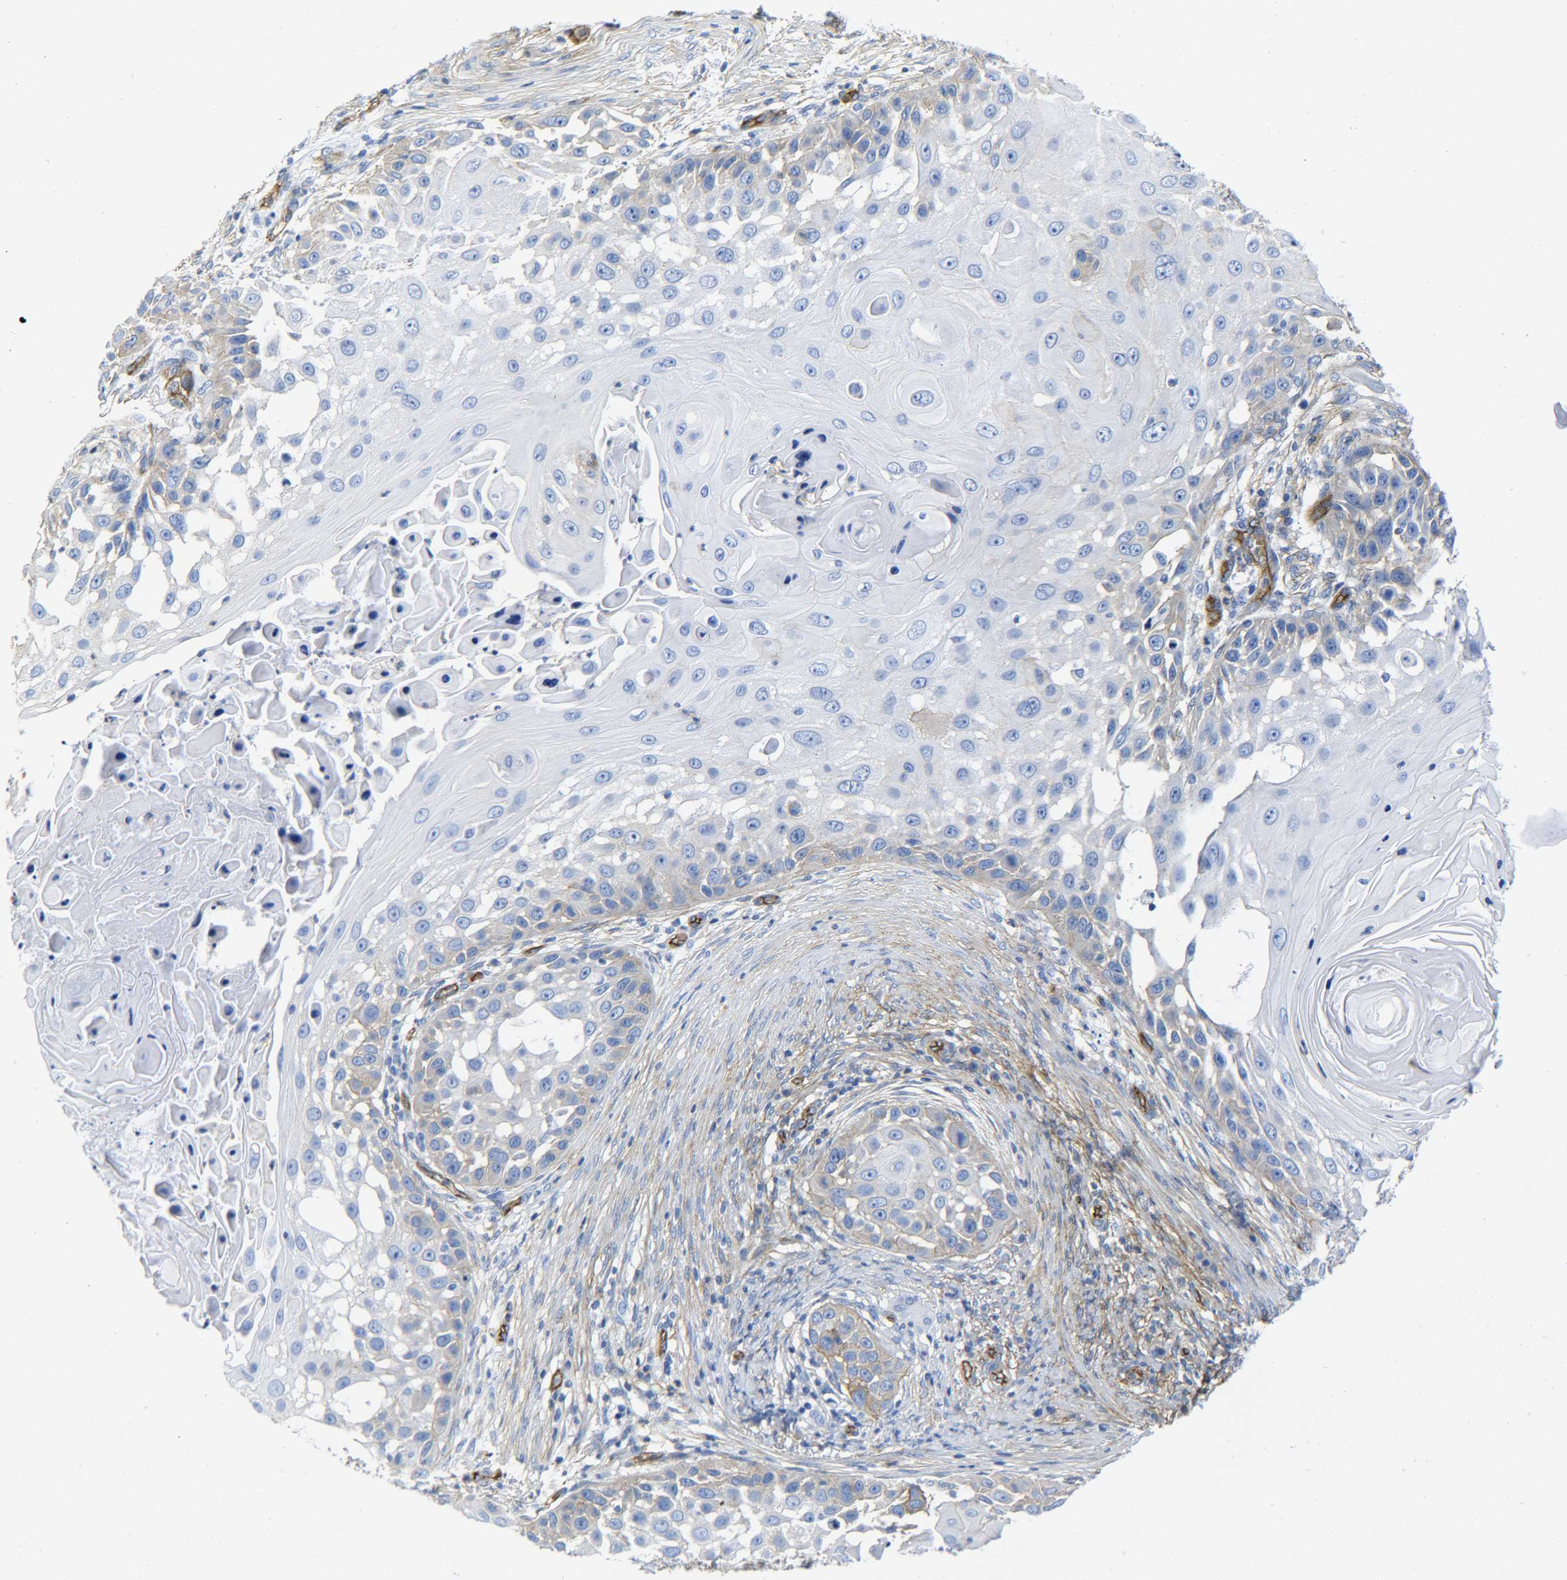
{"staining": {"intensity": "weak", "quantity": "25%-75%", "location": "cytoplasmic/membranous"}, "tissue": "skin cancer", "cell_type": "Tumor cells", "image_type": "cancer", "snomed": [{"axis": "morphology", "description": "Squamous cell carcinoma, NOS"}, {"axis": "topography", "description": "Skin"}], "caption": "There is low levels of weak cytoplasmic/membranous staining in tumor cells of squamous cell carcinoma (skin), as demonstrated by immunohistochemical staining (brown color).", "gene": "SPTBN1", "patient": {"sex": "female", "age": 44}}